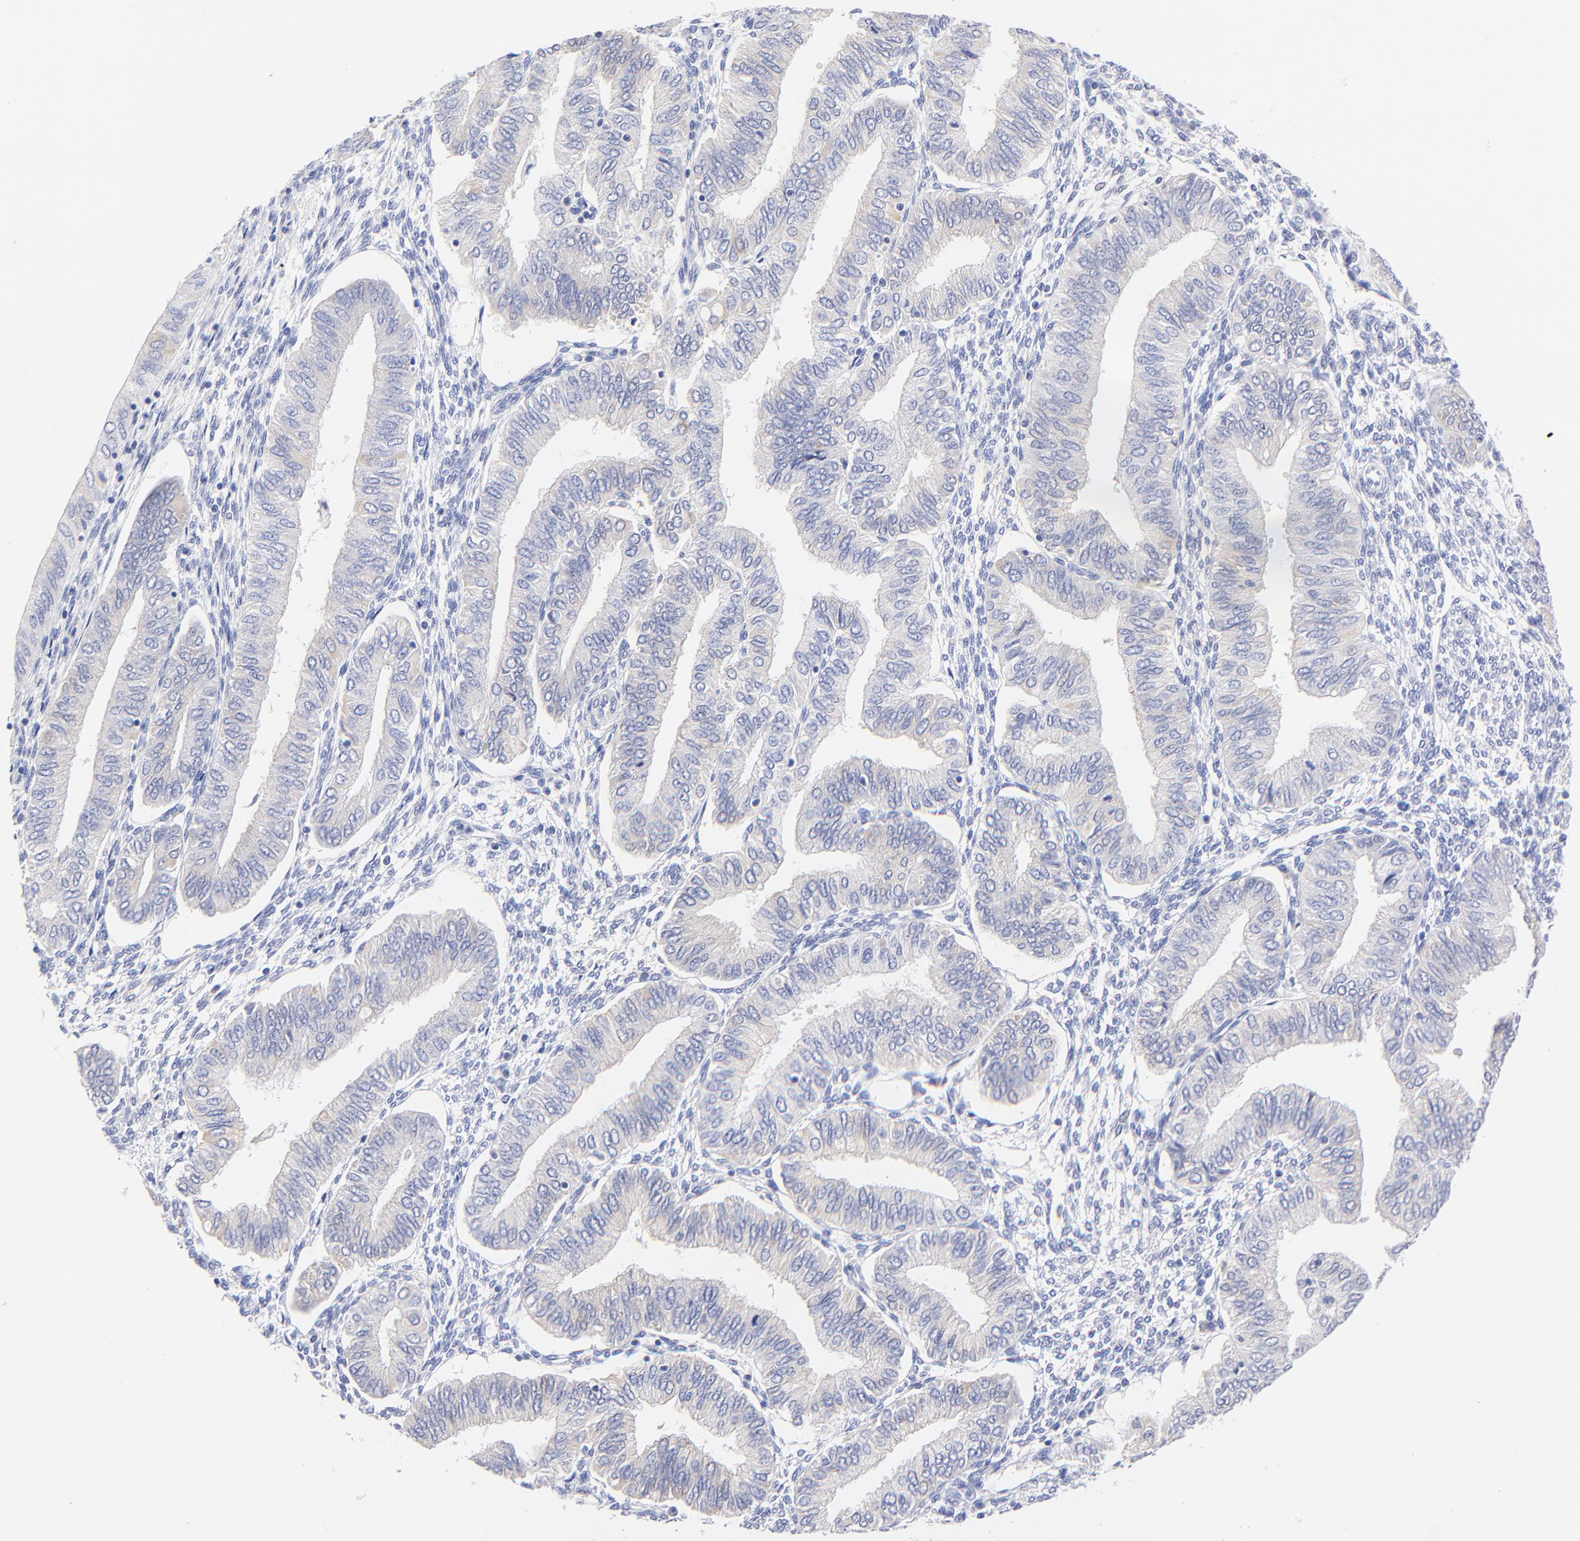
{"staining": {"intensity": "weak", "quantity": "<25%", "location": "cytoplasmic/membranous"}, "tissue": "endometrial cancer", "cell_type": "Tumor cells", "image_type": "cancer", "snomed": [{"axis": "morphology", "description": "Adenocarcinoma, NOS"}, {"axis": "topography", "description": "Endometrium"}], "caption": "There is no significant staining in tumor cells of adenocarcinoma (endometrial).", "gene": "EBP", "patient": {"sex": "female", "age": 51}}